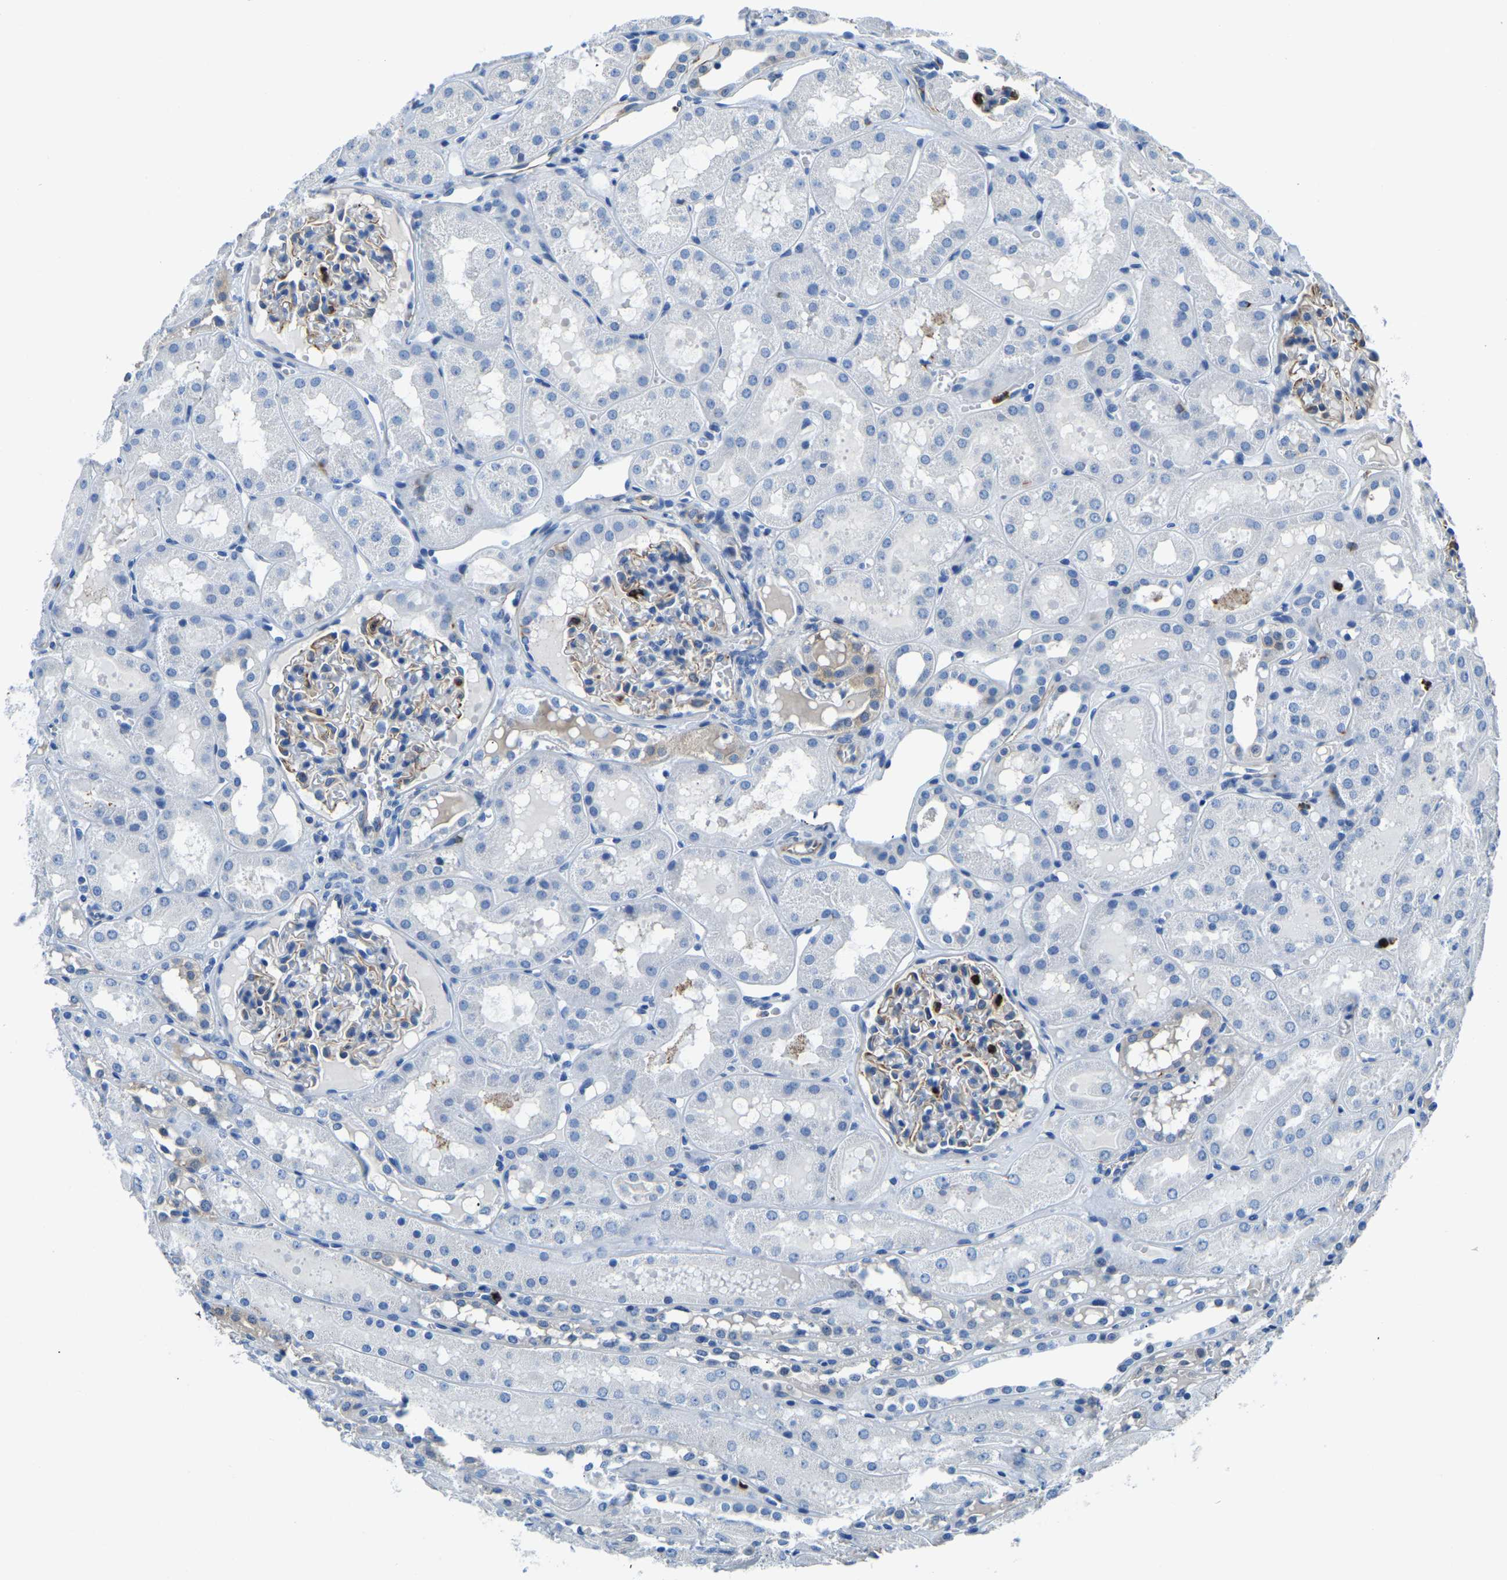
{"staining": {"intensity": "weak", "quantity": "25%-75%", "location": "cytoplasmic/membranous"}, "tissue": "kidney", "cell_type": "Cells in glomeruli", "image_type": "normal", "snomed": [{"axis": "morphology", "description": "Normal tissue, NOS"}, {"axis": "topography", "description": "Kidney"}, {"axis": "topography", "description": "Urinary bladder"}], "caption": "Protein analysis of benign kidney exhibits weak cytoplasmic/membranous expression in about 25%-75% of cells in glomeruli.", "gene": "MS4A3", "patient": {"sex": "male", "age": 16}}